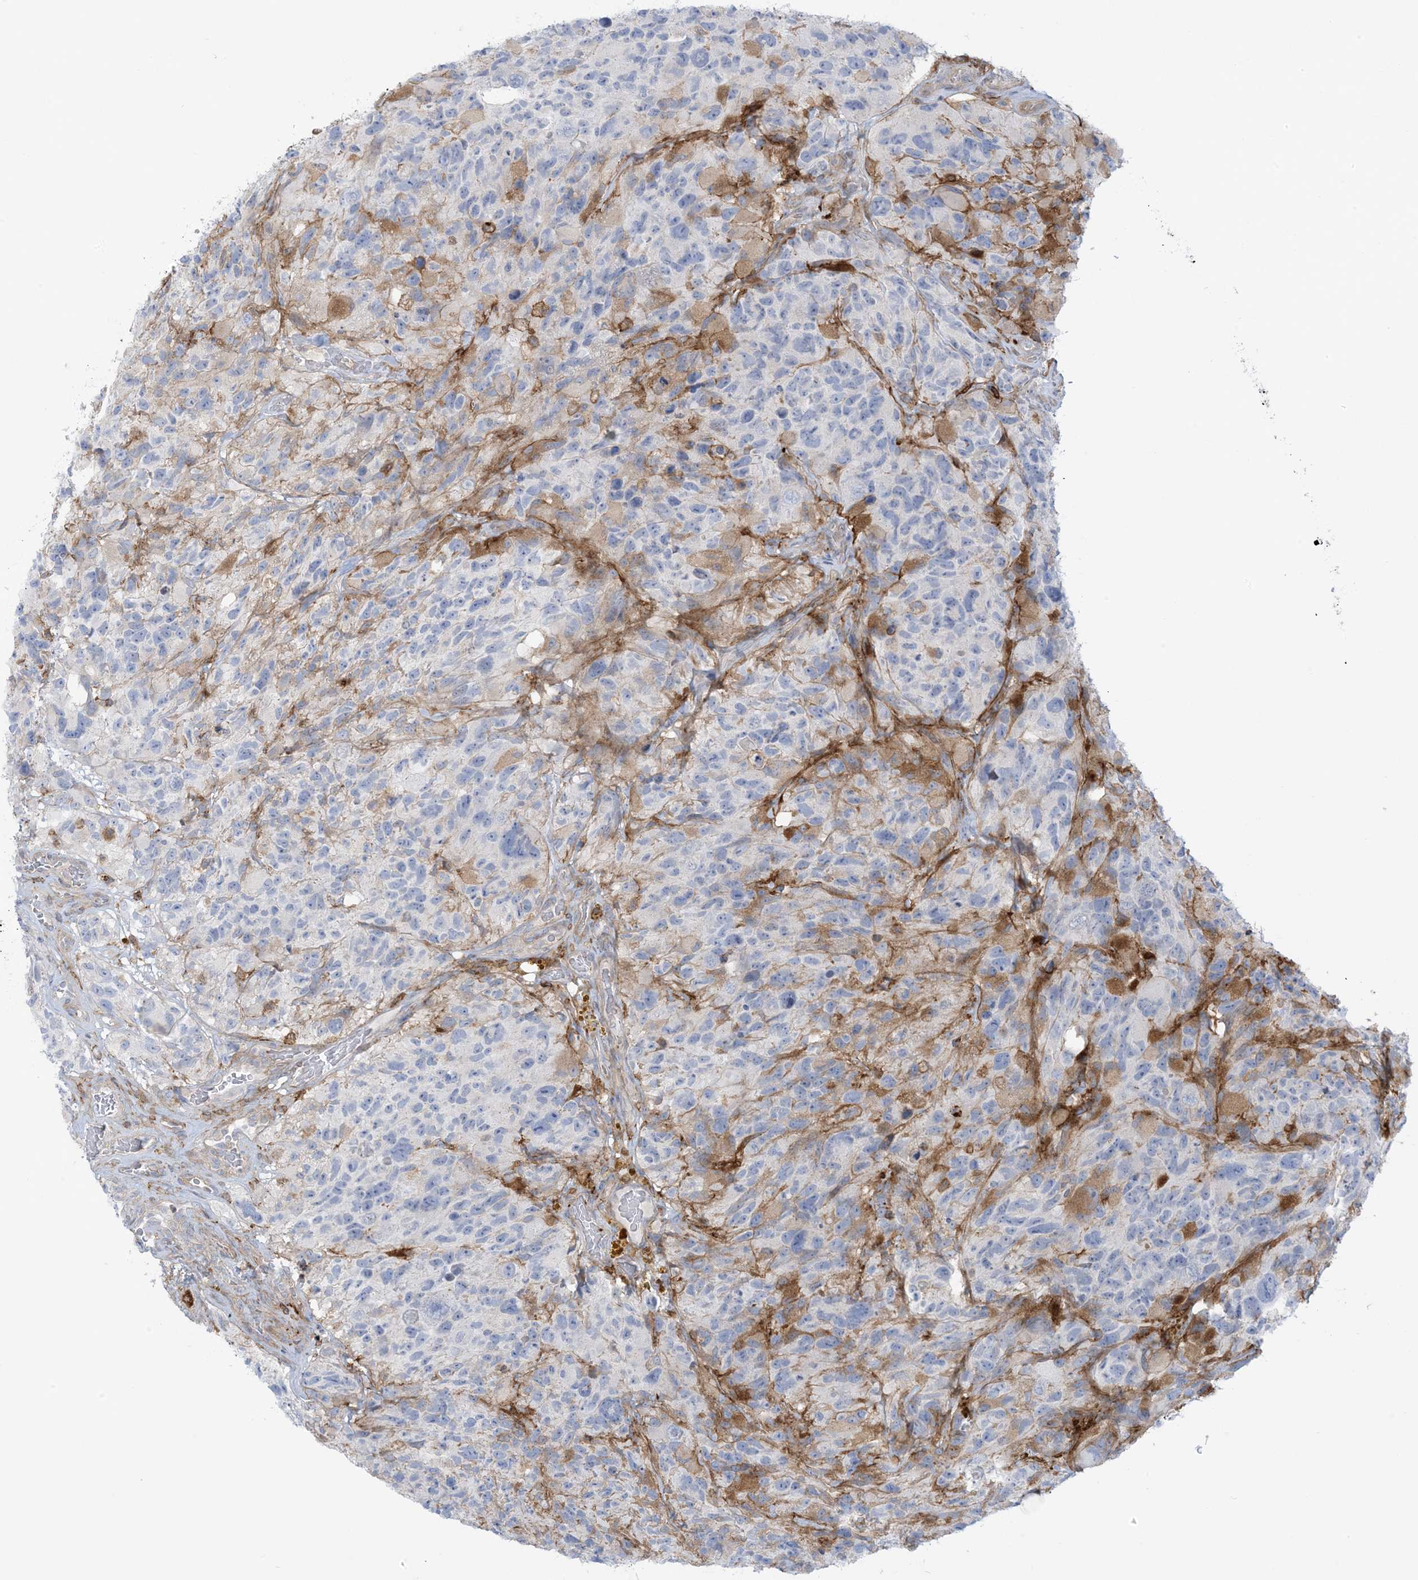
{"staining": {"intensity": "negative", "quantity": "none", "location": "none"}, "tissue": "glioma", "cell_type": "Tumor cells", "image_type": "cancer", "snomed": [{"axis": "morphology", "description": "Glioma, malignant, High grade"}, {"axis": "topography", "description": "Brain"}], "caption": "Immunohistochemistry (IHC) micrograph of malignant glioma (high-grade) stained for a protein (brown), which shows no positivity in tumor cells. (Brightfield microscopy of DAB IHC at high magnification).", "gene": "ICMT", "patient": {"sex": "male", "age": 69}}